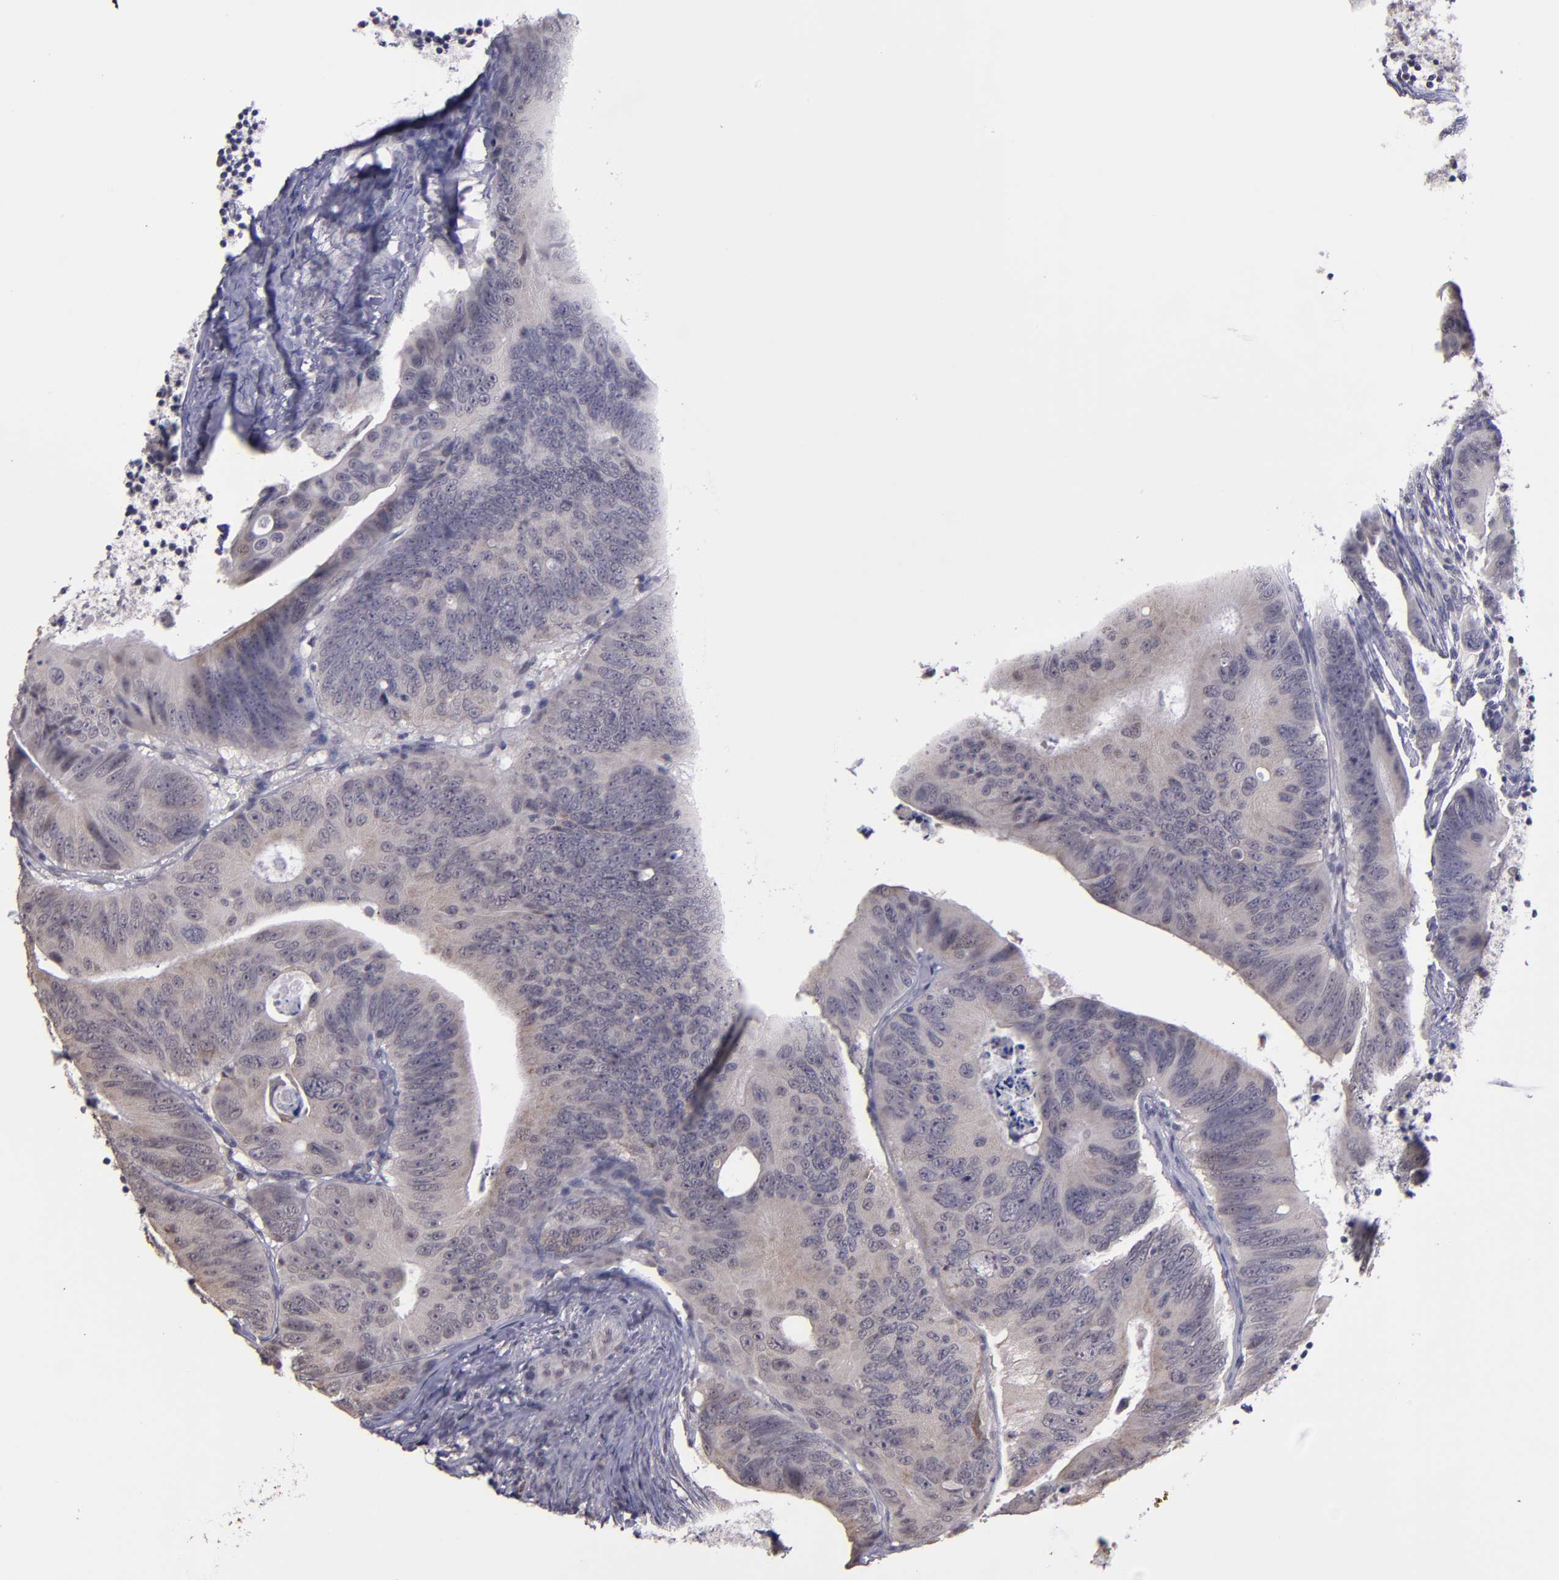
{"staining": {"intensity": "weak", "quantity": "25%-75%", "location": "cytoplasmic/membranous,nuclear"}, "tissue": "colorectal cancer", "cell_type": "Tumor cells", "image_type": "cancer", "snomed": [{"axis": "morphology", "description": "Adenocarcinoma, NOS"}, {"axis": "topography", "description": "Colon"}], "caption": "Weak cytoplasmic/membranous and nuclear protein staining is seen in about 25%-75% of tumor cells in colorectal adenocarcinoma.", "gene": "NRXN3", "patient": {"sex": "female", "age": 55}}